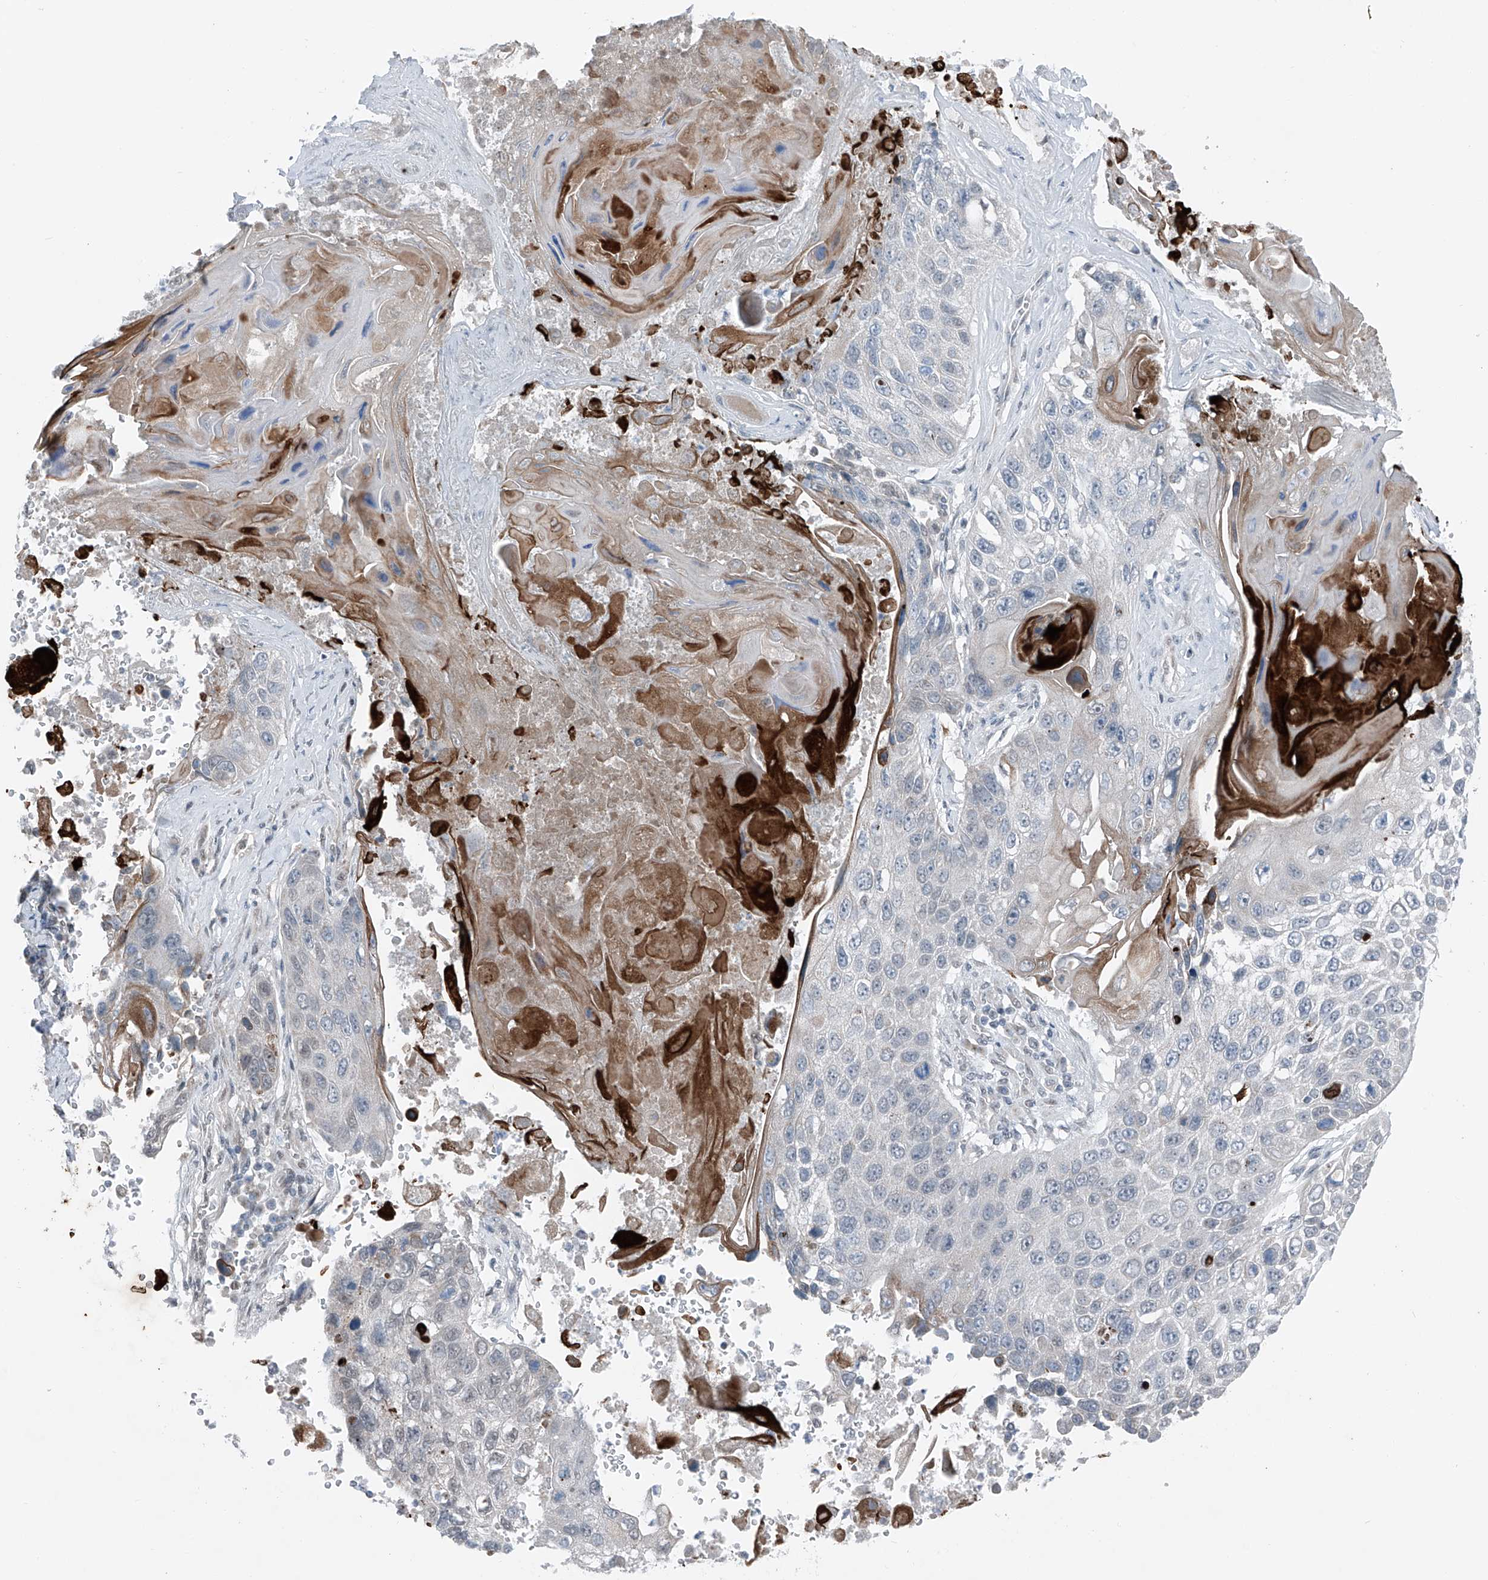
{"staining": {"intensity": "negative", "quantity": "none", "location": "none"}, "tissue": "lung cancer", "cell_type": "Tumor cells", "image_type": "cancer", "snomed": [{"axis": "morphology", "description": "Squamous cell carcinoma, NOS"}, {"axis": "topography", "description": "Lung"}], "caption": "This is an immunohistochemistry photomicrograph of lung squamous cell carcinoma. There is no positivity in tumor cells.", "gene": "DYRK1B", "patient": {"sex": "male", "age": 61}}